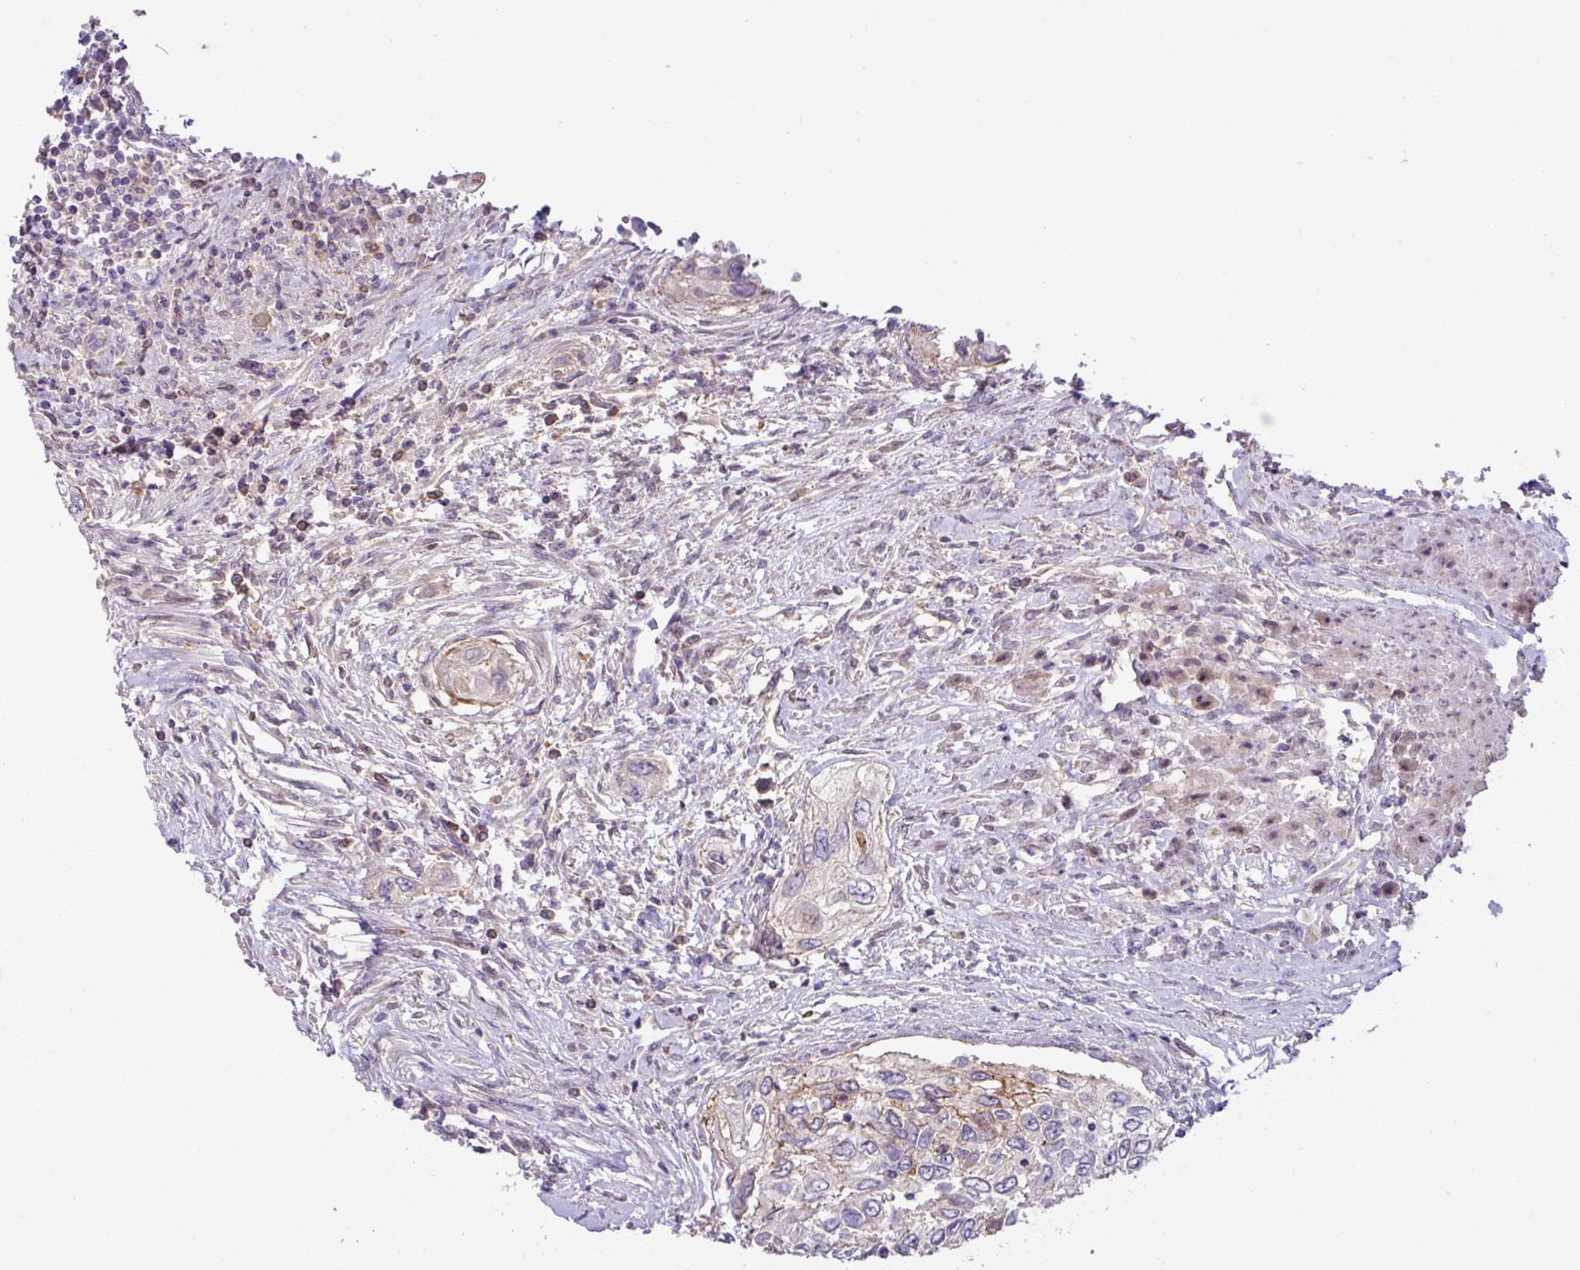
{"staining": {"intensity": "moderate", "quantity": "<25%", "location": "cytoplasmic/membranous"}, "tissue": "urothelial cancer", "cell_type": "Tumor cells", "image_type": "cancer", "snomed": [{"axis": "morphology", "description": "Urothelial carcinoma, High grade"}, {"axis": "topography", "description": "Urinary bladder"}], "caption": "Immunohistochemical staining of human urothelial cancer shows moderate cytoplasmic/membranous protein expression in approximately <25% of tumor cells. The protein of interest is stained brown, and the nuclei are stained in blue (DAB IHC with brightfield microscopy, high magnification).", "gene": "PNLDC1", "patient": {"sex": "female", "age": 60}}